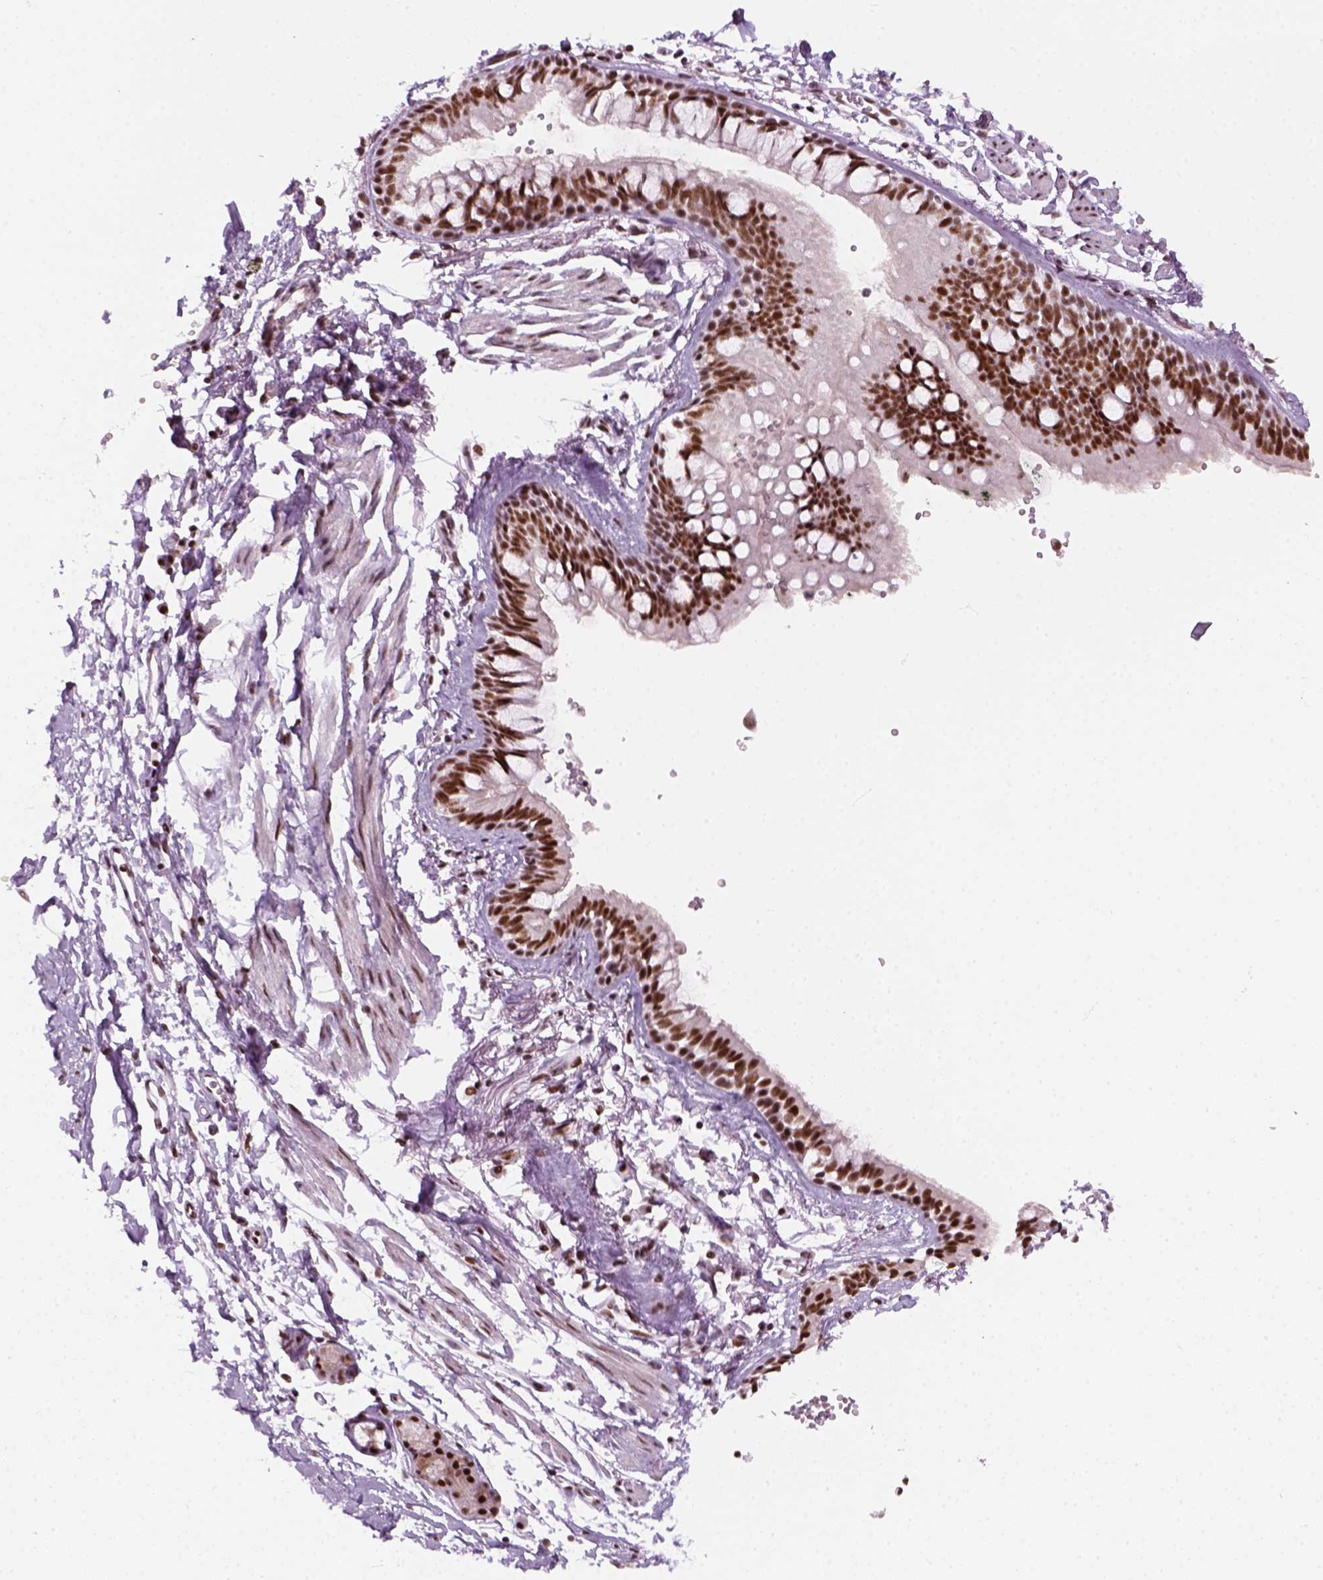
{"staining": {"intensity": "strong", "quantity": ">75%", "location": "nuclear"}, "tissue": "bronchus", "cell_type": "Respiratory epithelial cells", "image_type": "normal", "snomed": [{"axis": "morphology", "description": "Normal tissue, NOS"}, {"axis": "topography", "description": "Cartilage tissue"}, {"axis": "topography", "description": "Bronchus"}], "caption": "Strong nuclear staining is seen in about >75% of respiratory epithelial cells in normal bronchus.", "gene": "GTF2F1", "patient": {"sex": "female", "age": 59}}